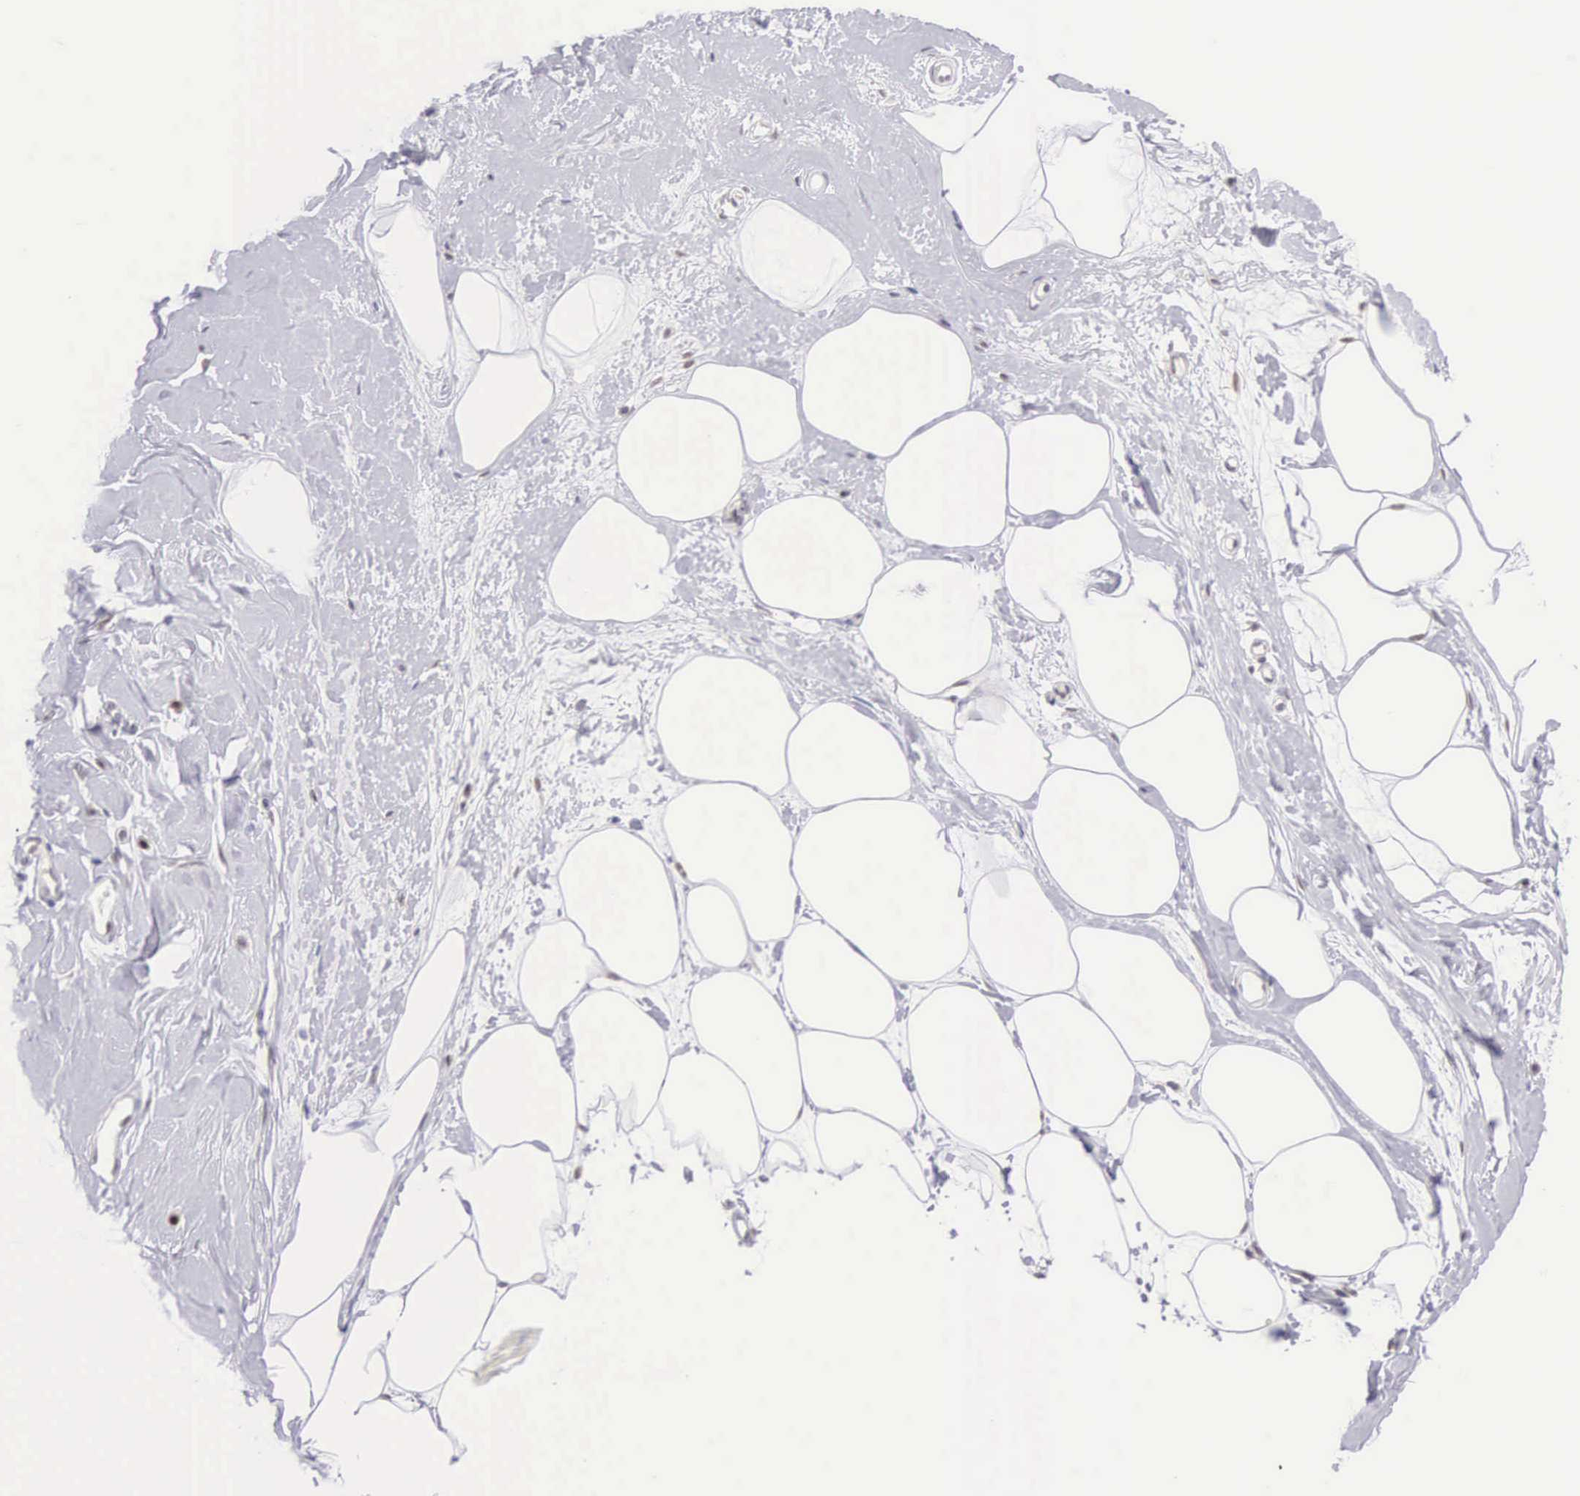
{"staining": {"intensity": "negative", "quantity": "none", "location": "none"}, "tissue": "breast", "cell_type": "Adipocytes", "image_type": "normal", "snomed": [{"axis": "morphology", "description": "Normal tissue, NOS"}, {"axis": "topography", "description": "Breast"}], "caption": "The immunohistochemistry (IHC) histopathology image has no significant expression in adipocytes of breast.", "gene": "CCDC117", "patient": {"sex": "female", "age": 44}}